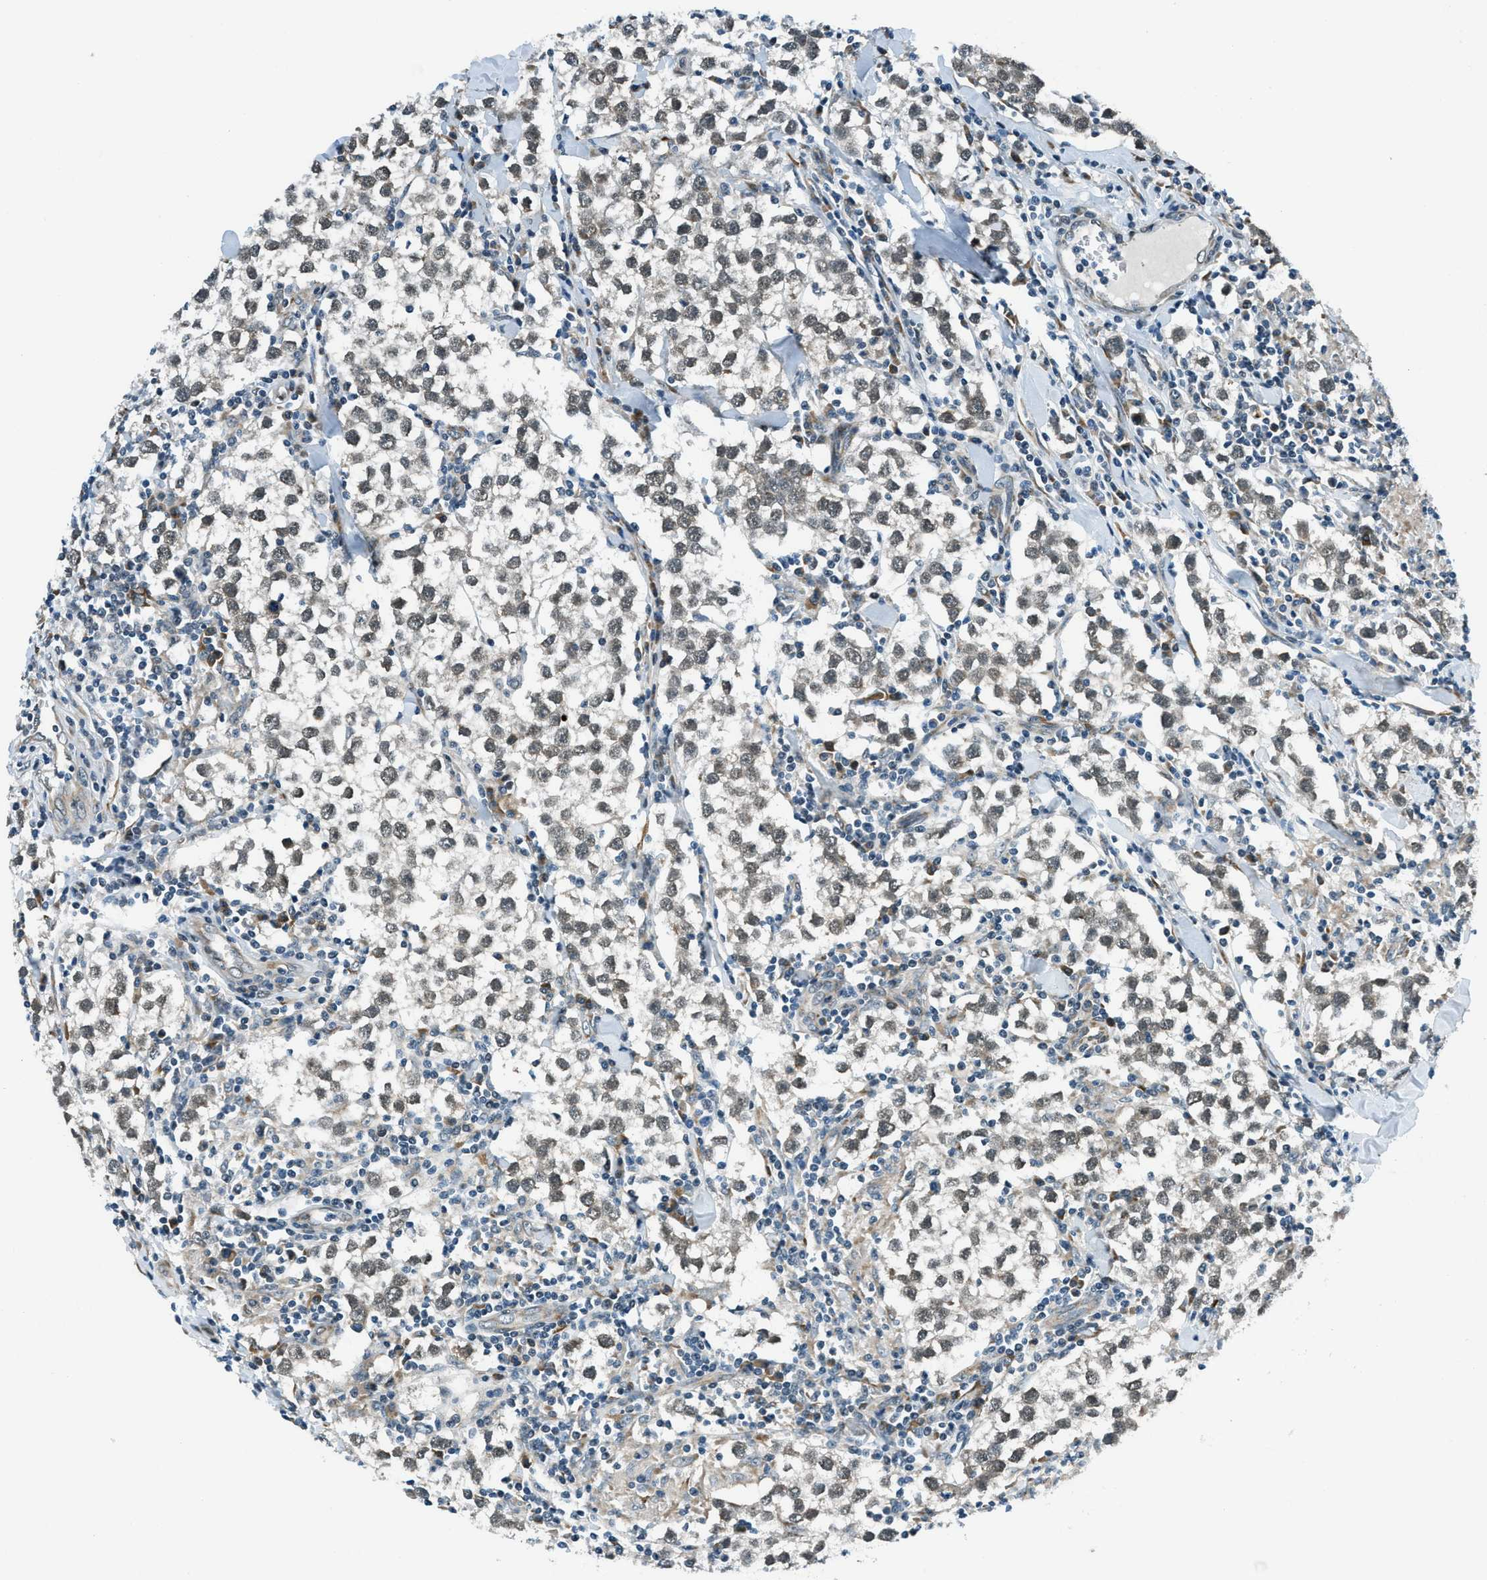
{"staining": {"intensity": "weak", "quantity": ">75%", "location": "nuclear"}, "tissue": "testis cancer", "cell_type": "Tumor cells", "image_type": "cancer", "snomed": [{"axis": "morphology", "description": "Seminoma, NOS"}, {"axis": "morphology", "description": "Carcinoma, Embryonal, NOS"}, {"axis": "topography", "description": "Testis"}], "caption": "Protein expression by immunohistochemistry exhibits weak nuclear staining in approximately >75% of tumor cells in testis cancer (seminoma). (Brightfield microscopy of DAB IHC at high magnification).", "gene": "GINM1", "patient": {"sex": "male", "age": 36}}